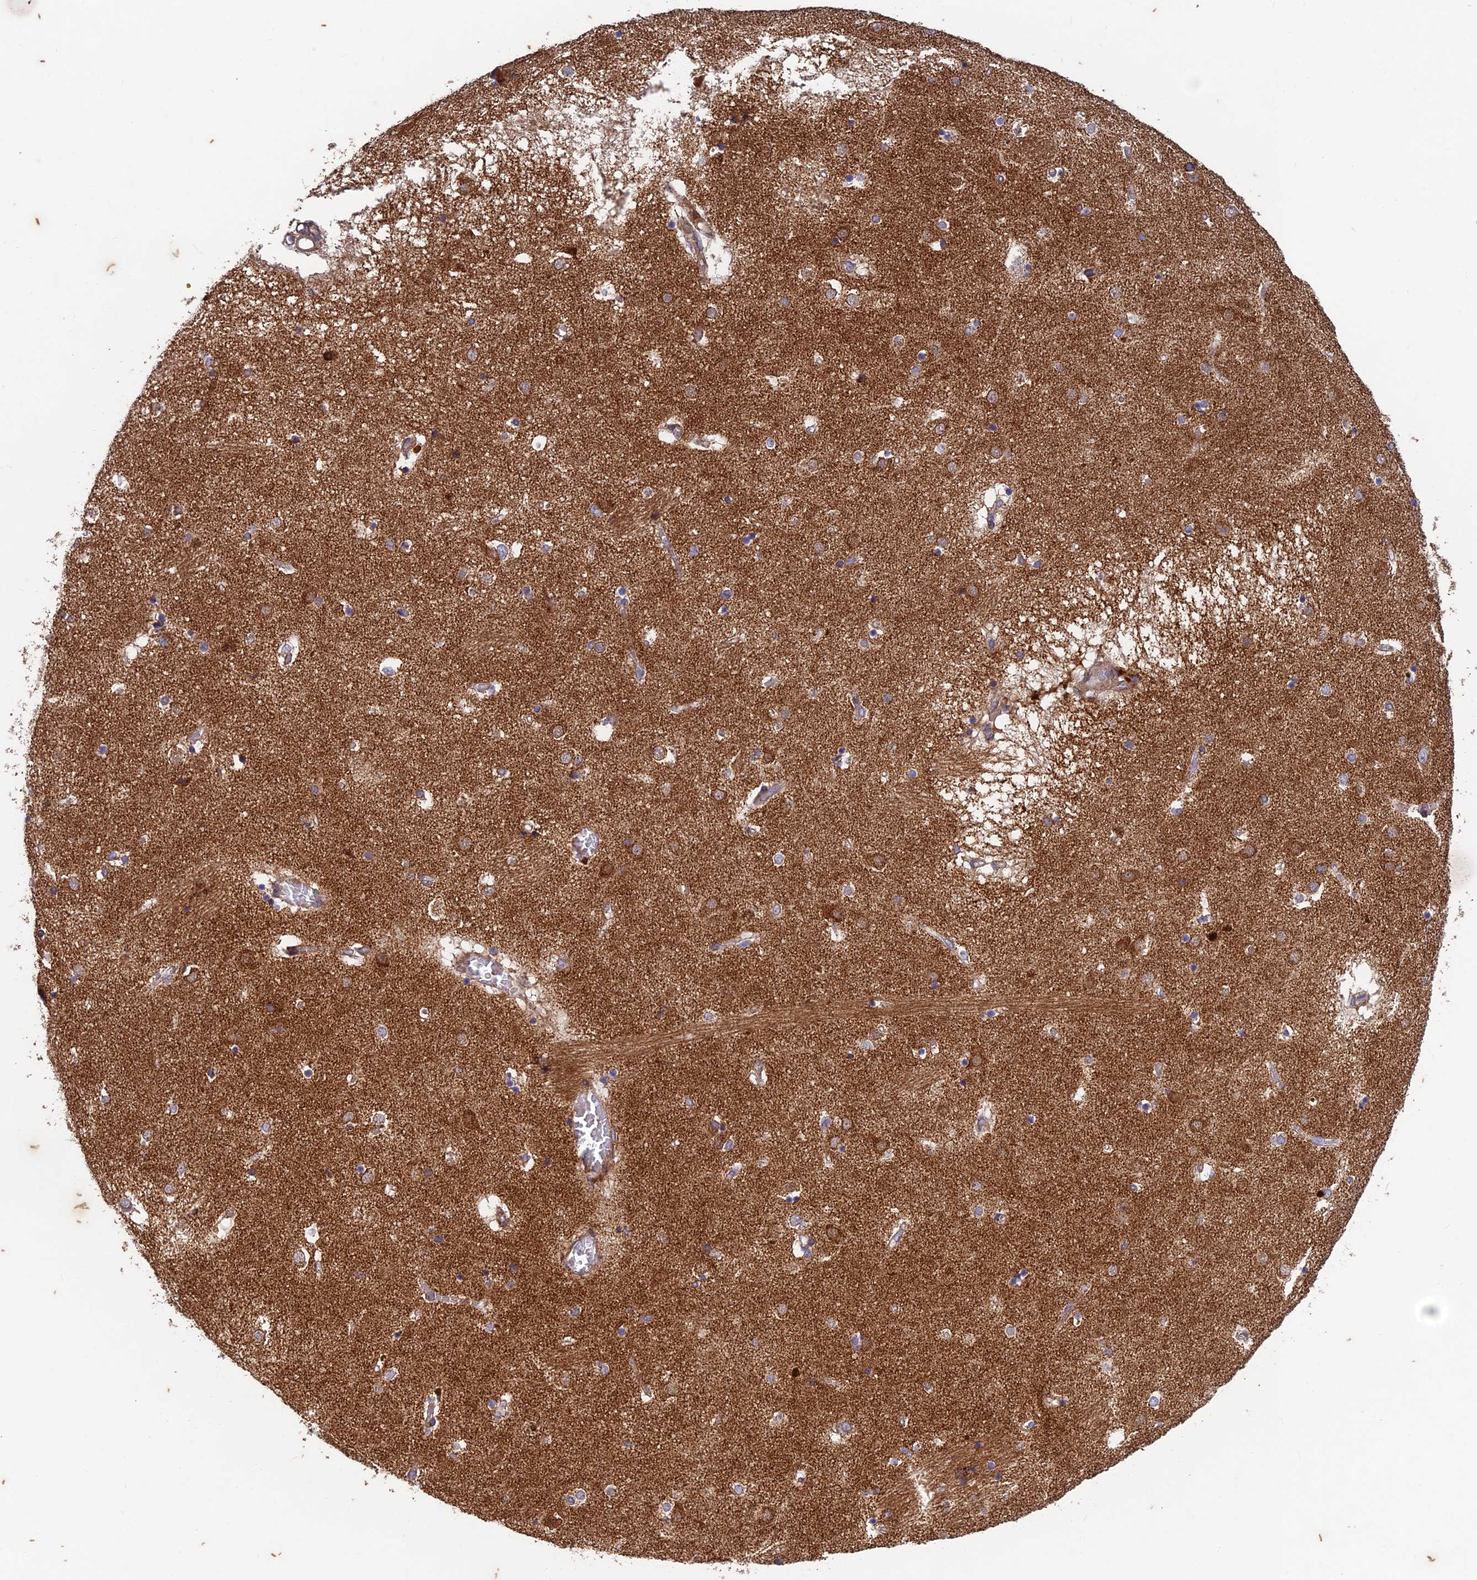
{"staining": {"intensity": "moderate", "quantity": "<25%", "location": "cytoplasmic/membranous"}, "tissue": "caudate", "cell_type": "Glial cells", "image_type": "normal", "snomed": [{"axis": "morphology", "description": "Normal tissue, NOS"}, {"axis": "topography", "description": "Lateral ventricle wall"}], "caption": "Protein staining by immunohistochemistry reveals moderate cytoplasmic/membranous positivity in about <25% of glial cells in normal caudate. (Brightfield microscopy of DAB IHC at high magnification).", "gene": "AP4S1", "patient": {"sex": "male", "age": 70}}